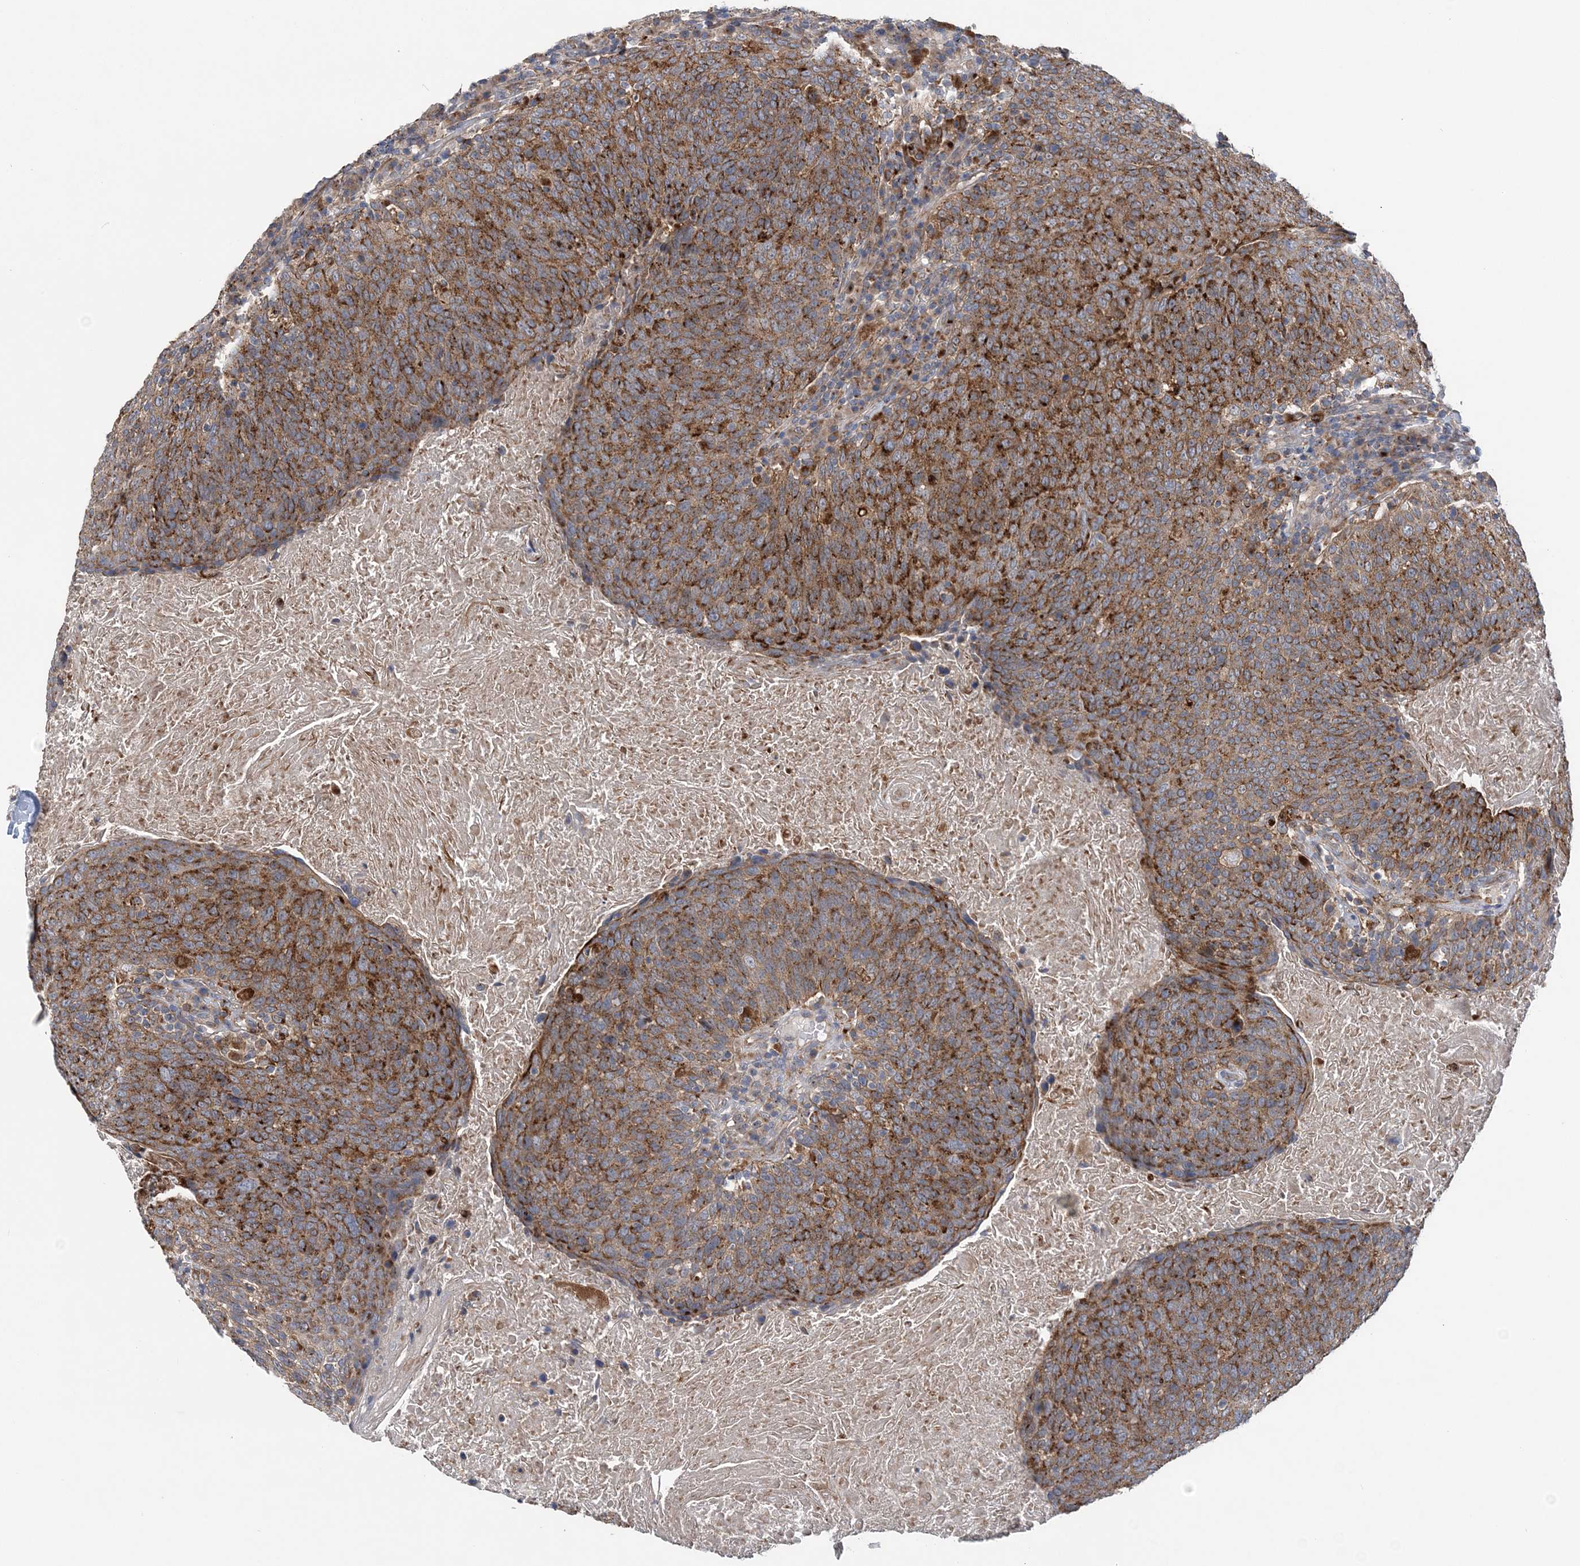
{"staining": {"intensity": "strong", "quantity": ">75%", "location": "cytoplasmic/membranous"}, "tissue": "head and neck cancer", "cell_type": "Tumor cells", "image_type": "cancer", "snomed": [{"axis": "morphology", "description": "Squamous cell carcinoma, NOS"}, {"axis": "morphology", "description": "Squamous cell carcinoma, metastatic, NOS"}, {"axis": "topography", "description": "Lymph node"}, {"axis": "topography", "description": "Head-Neck"}], "caption": "DAB (3,3'-diaminobenzidine) immunohistochemical staining of human head and neck cancer (metastatic squamous cell carcinoma) exhibits strong cytoplasmic/membranous protein staining in about >75% of tumor cells.", "gene": "PTTG1IP", "patient": {"sex": "male", "age": 62}}